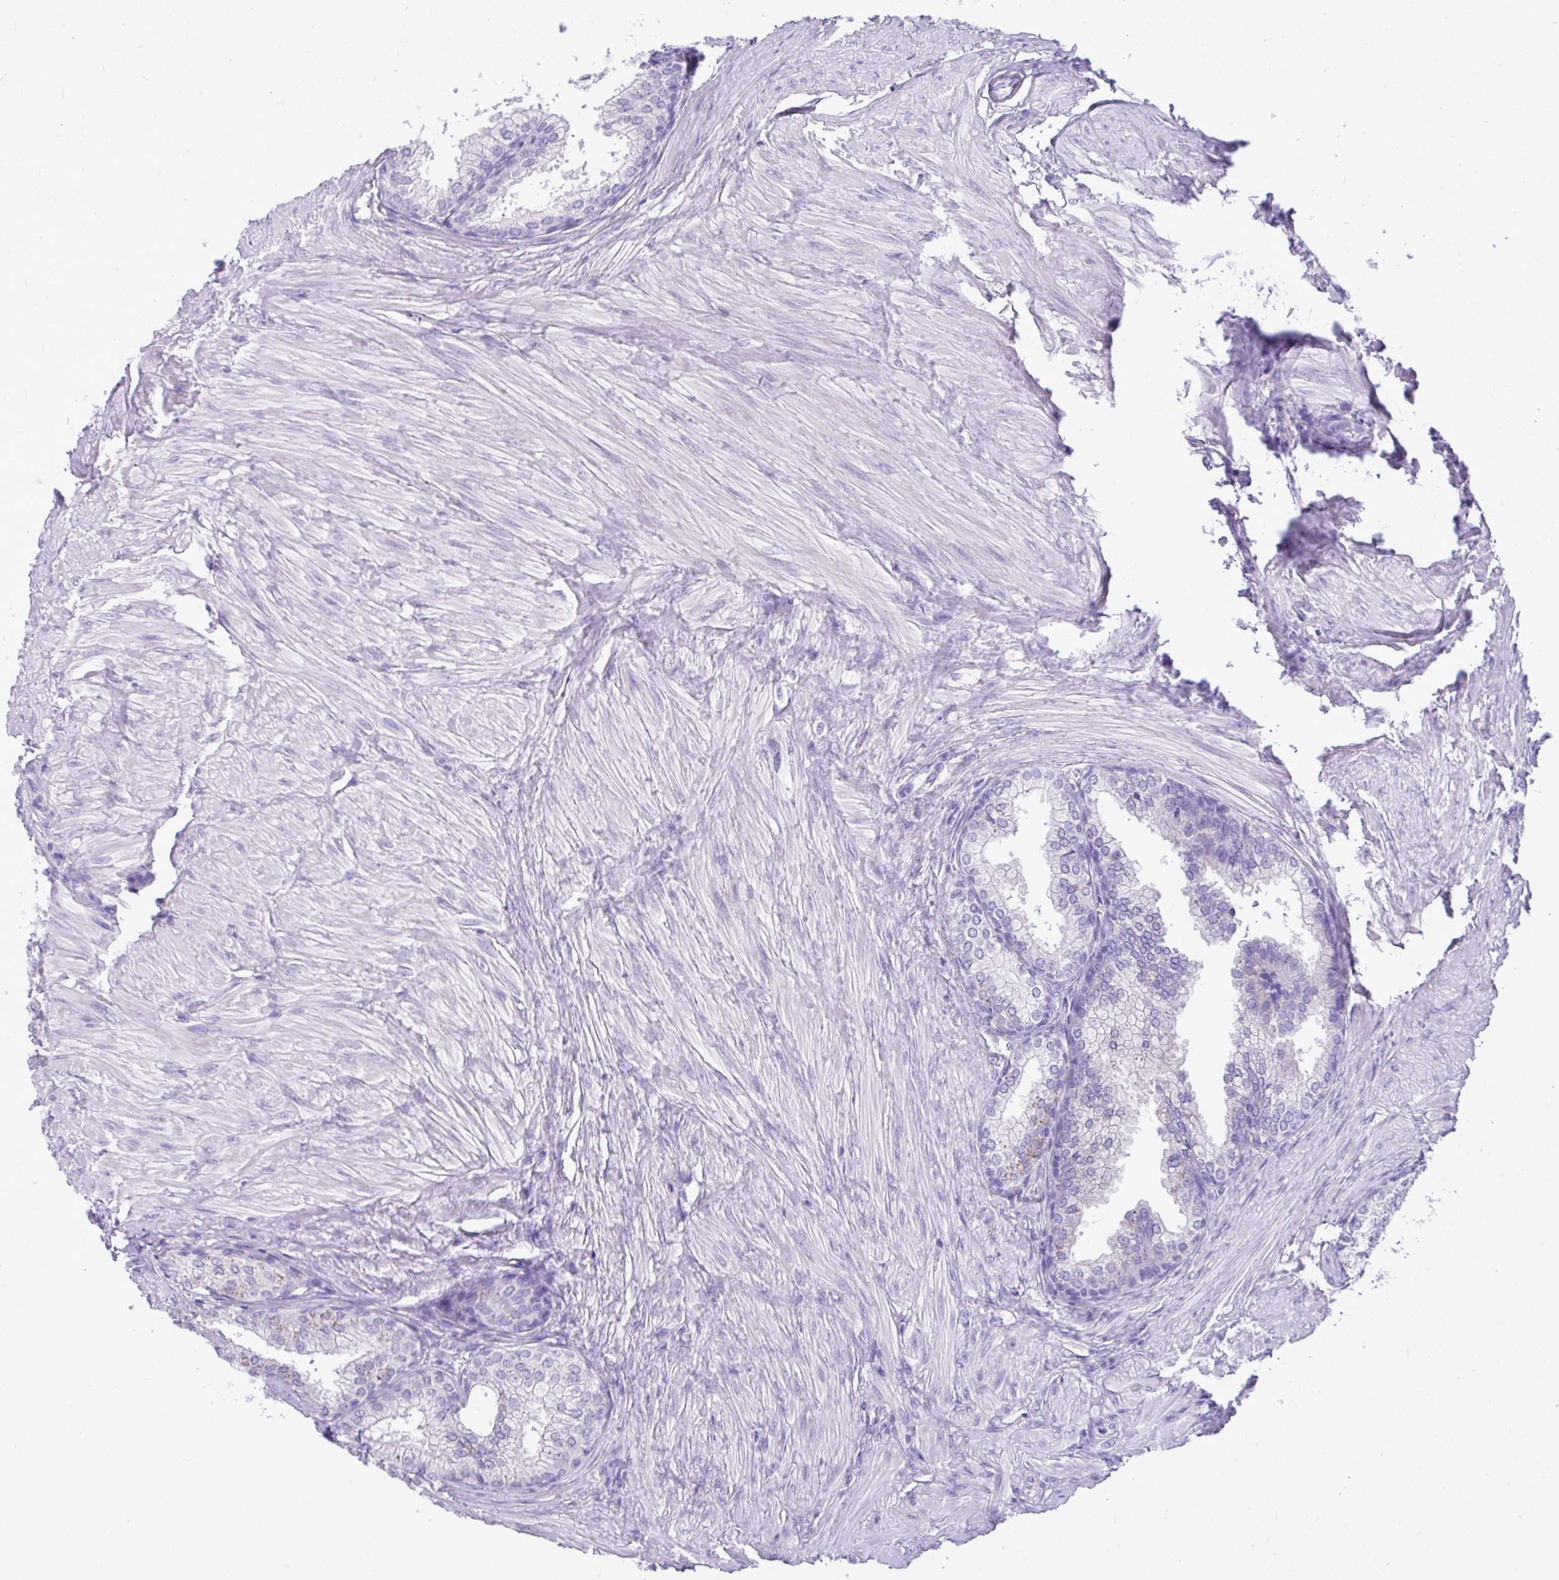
{"staining": {"intensity": "negative", "quantity": "none", "location": "none"}, "tissue": "prostate", "cell_type": "Glandular cells", "image_type": "normal", "snomed": [{"axis": "morphology", "description": "Normal tissue, NOS"}, {"axis": "topography", "description": "Prostate"}, {"axis": "topography", "description": "Peripheral nerve tissue"}], "caption": "Immunohistochemical staining of normal prostate shows no significant positivity in glandular cells.", "gene": "PRM2", "patient": {"sex": "male", "age": 55}}